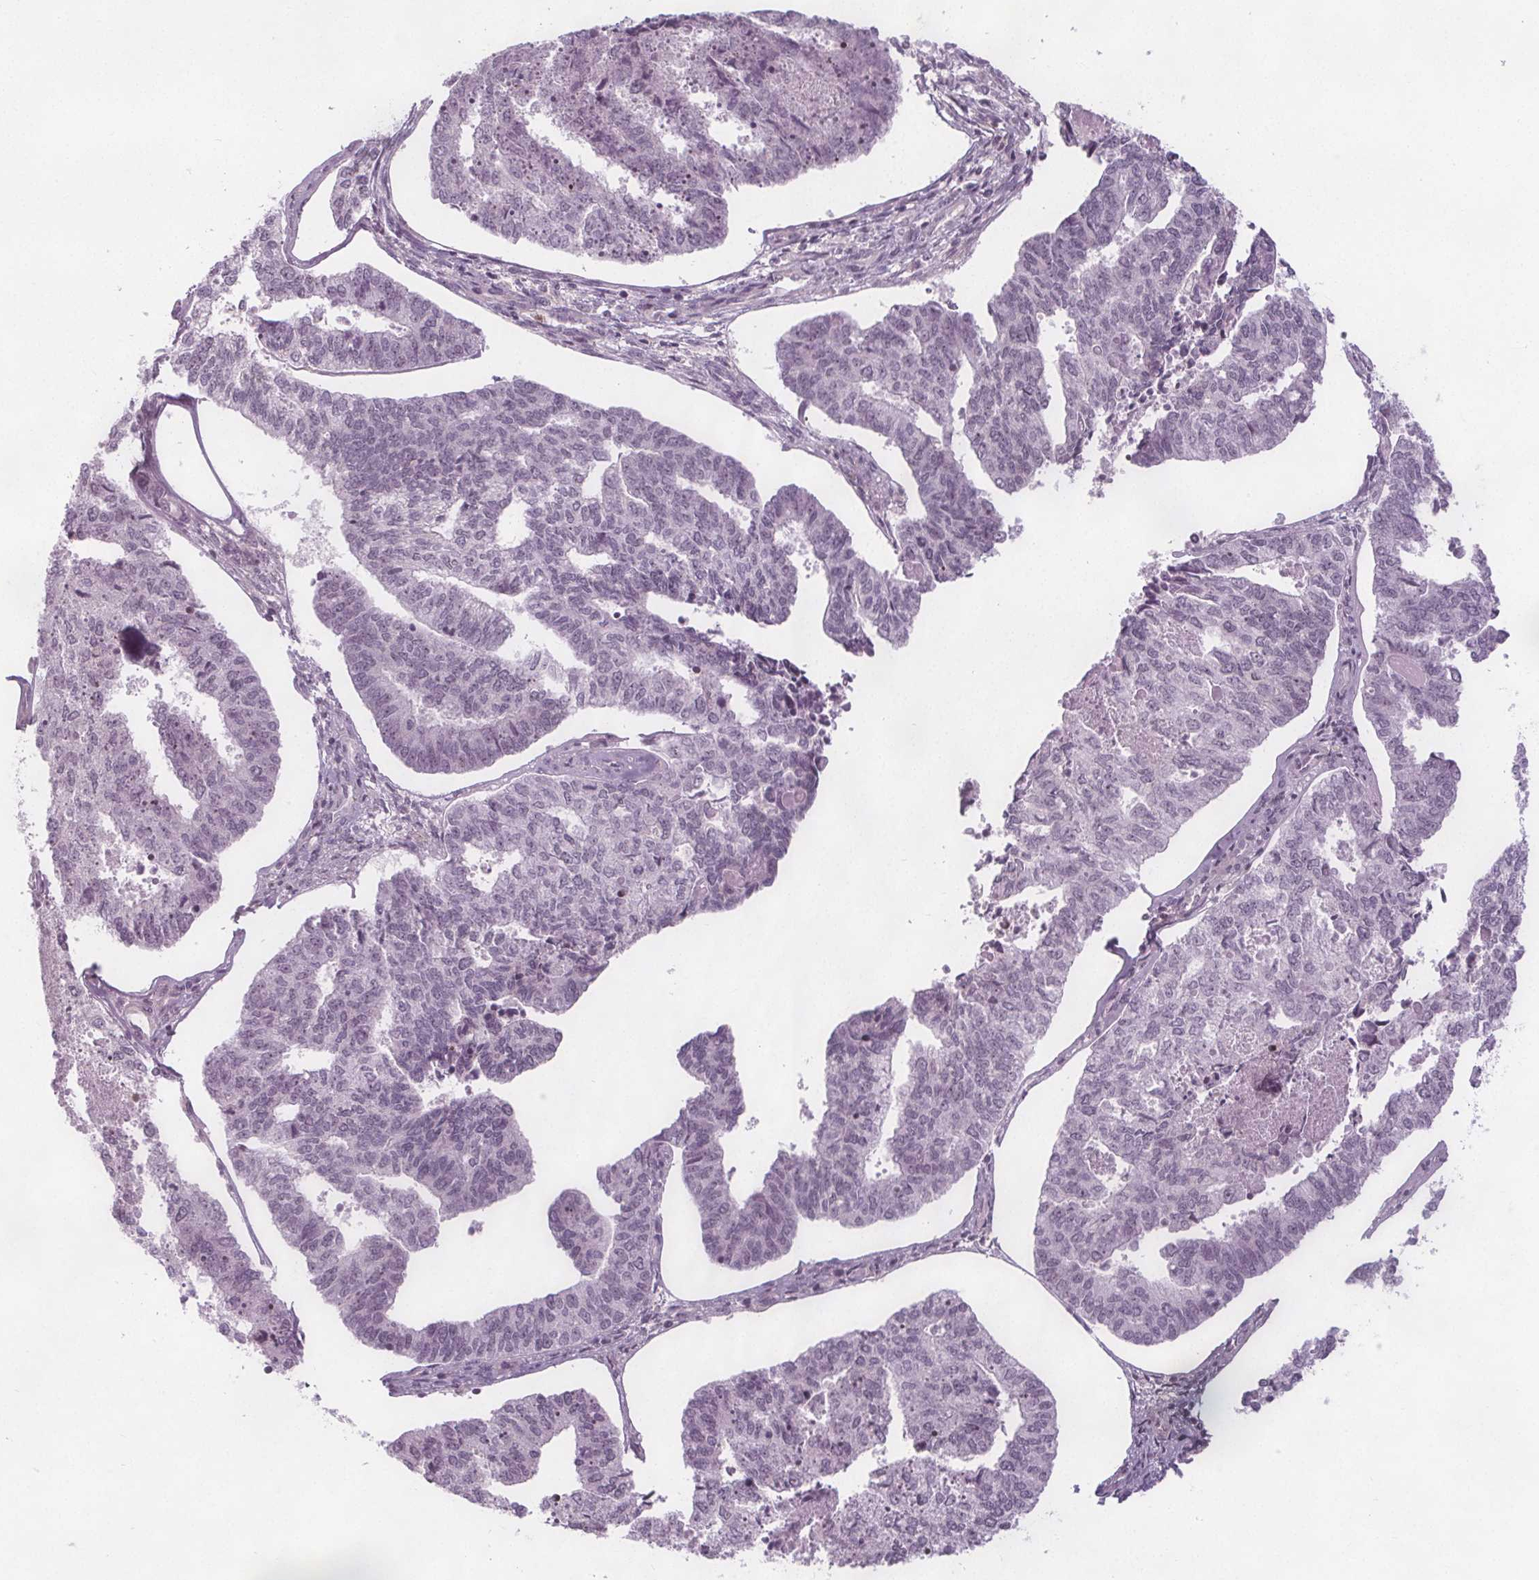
{"staining": {"intensity": "weak", "quantity": "<25%", "location": "nuclear"}, "tissue": "endometrial cancer", "cell_type": "Tumor cells", "image_type": "cancer", "snomed": [{"axis": "morphology", "description": "Adenocarcinoma, NOS"}, {"axis": "topography", "description": "Endometrium"}], "caption": "Tumor cells show no significant protein positivity in adenocarcinoma (endometrial). The staining was performed using DAB to visualize the protein expression in brown, while the nuclei were stained in blue with hematoxylin (Magnification: 20x).", "gene": "NOLC1", "patient": {"sex": "female", "age": 73}}